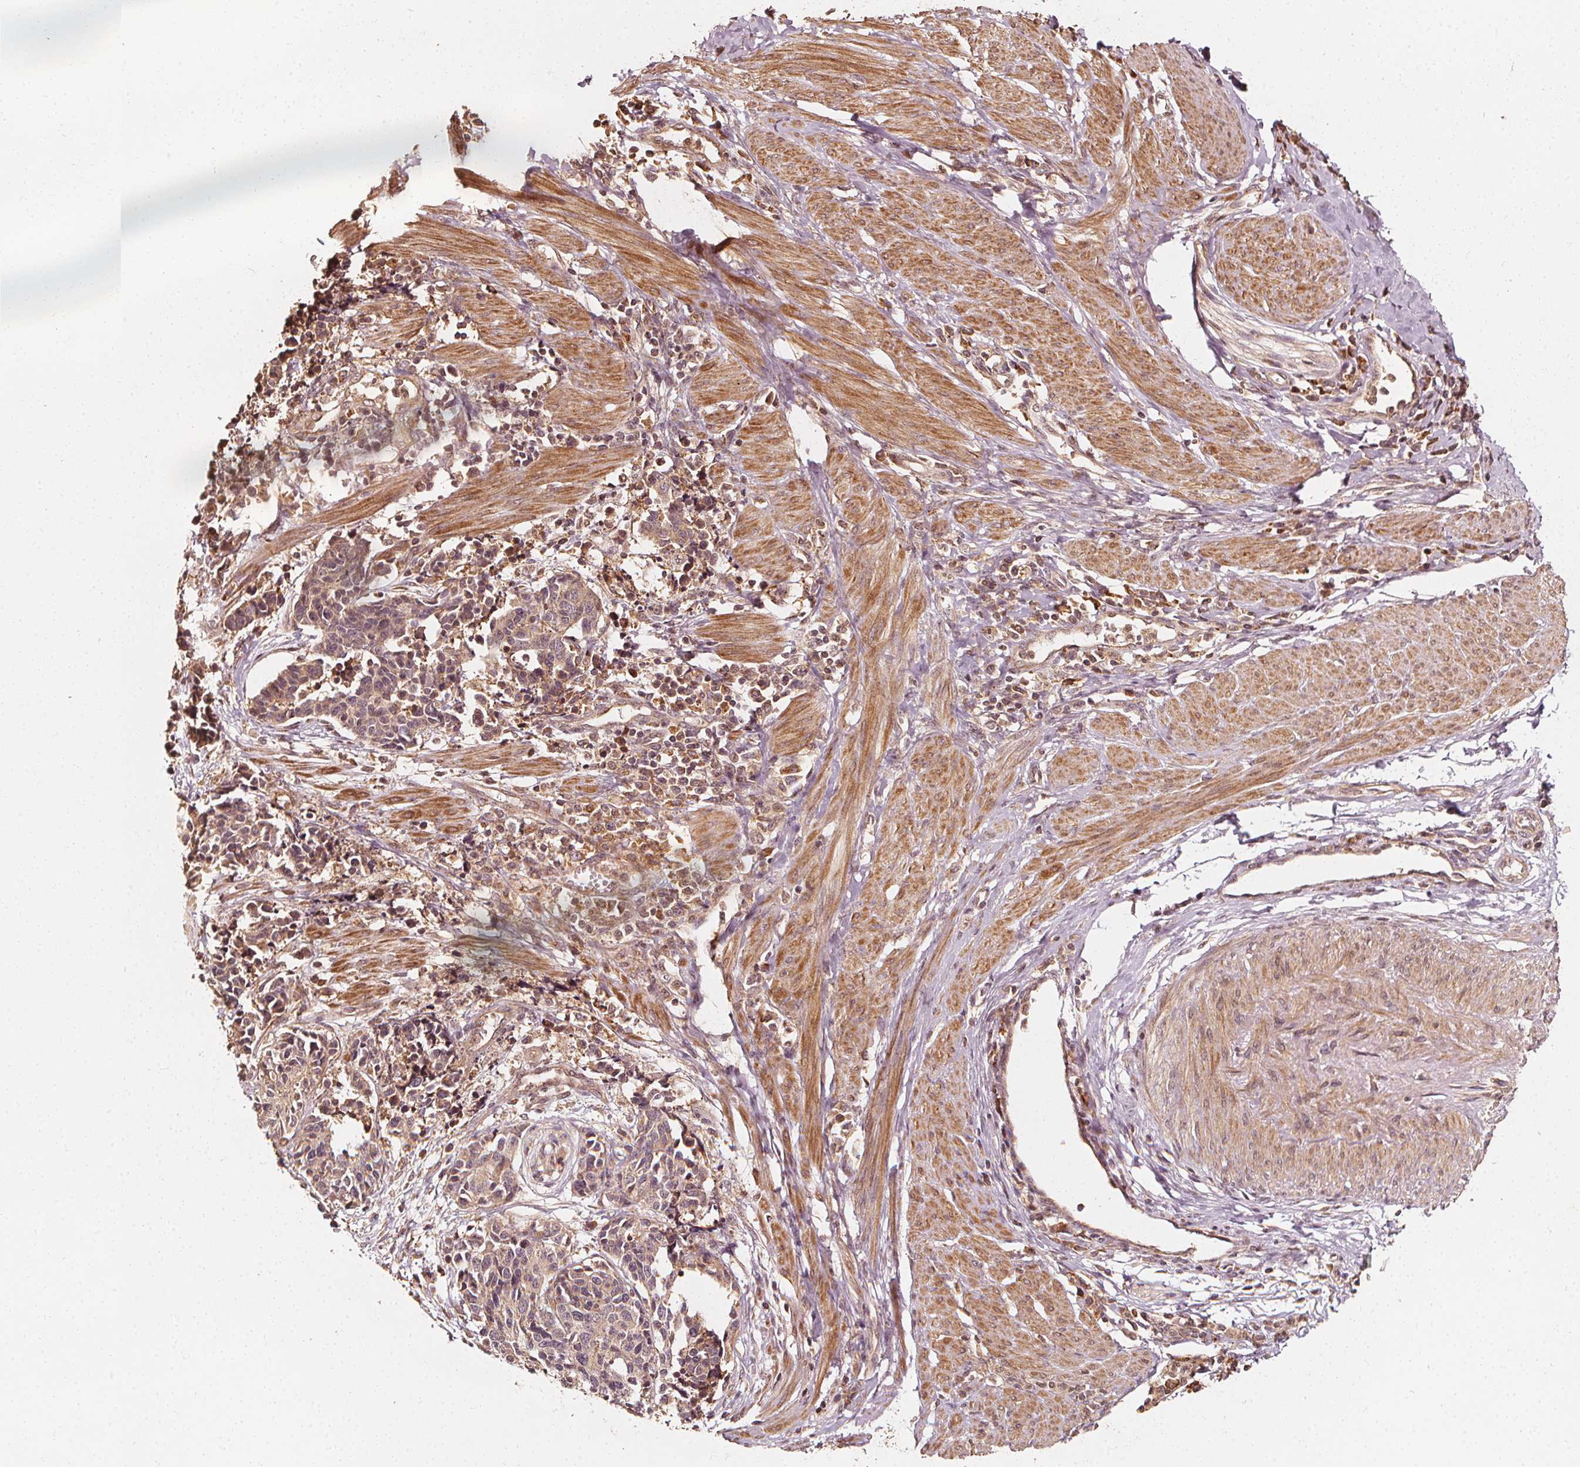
{"staining": {"intensity": "moderate", "quantity": ">75%", "location": "cytoplasmic/membranous"}, "tissue": "cervical cancer", "cell_type": "Tumor cells", "image_type": "cancer", "snomed": [{"axis": "morphology", "description": "Squamous cell carcinoma, NOS"}, {"axis": "topography", "description": "Cervix"}], "caption": "Immunohistochemical staining of human cervical cancer (squamous cell carcinoma) displays medium levels of moderate cytoplasmic/membranous protein staining in about >75% of tumor cells.", "gene": "NPC1", "patient": {"sex": "female", "age": 35}}